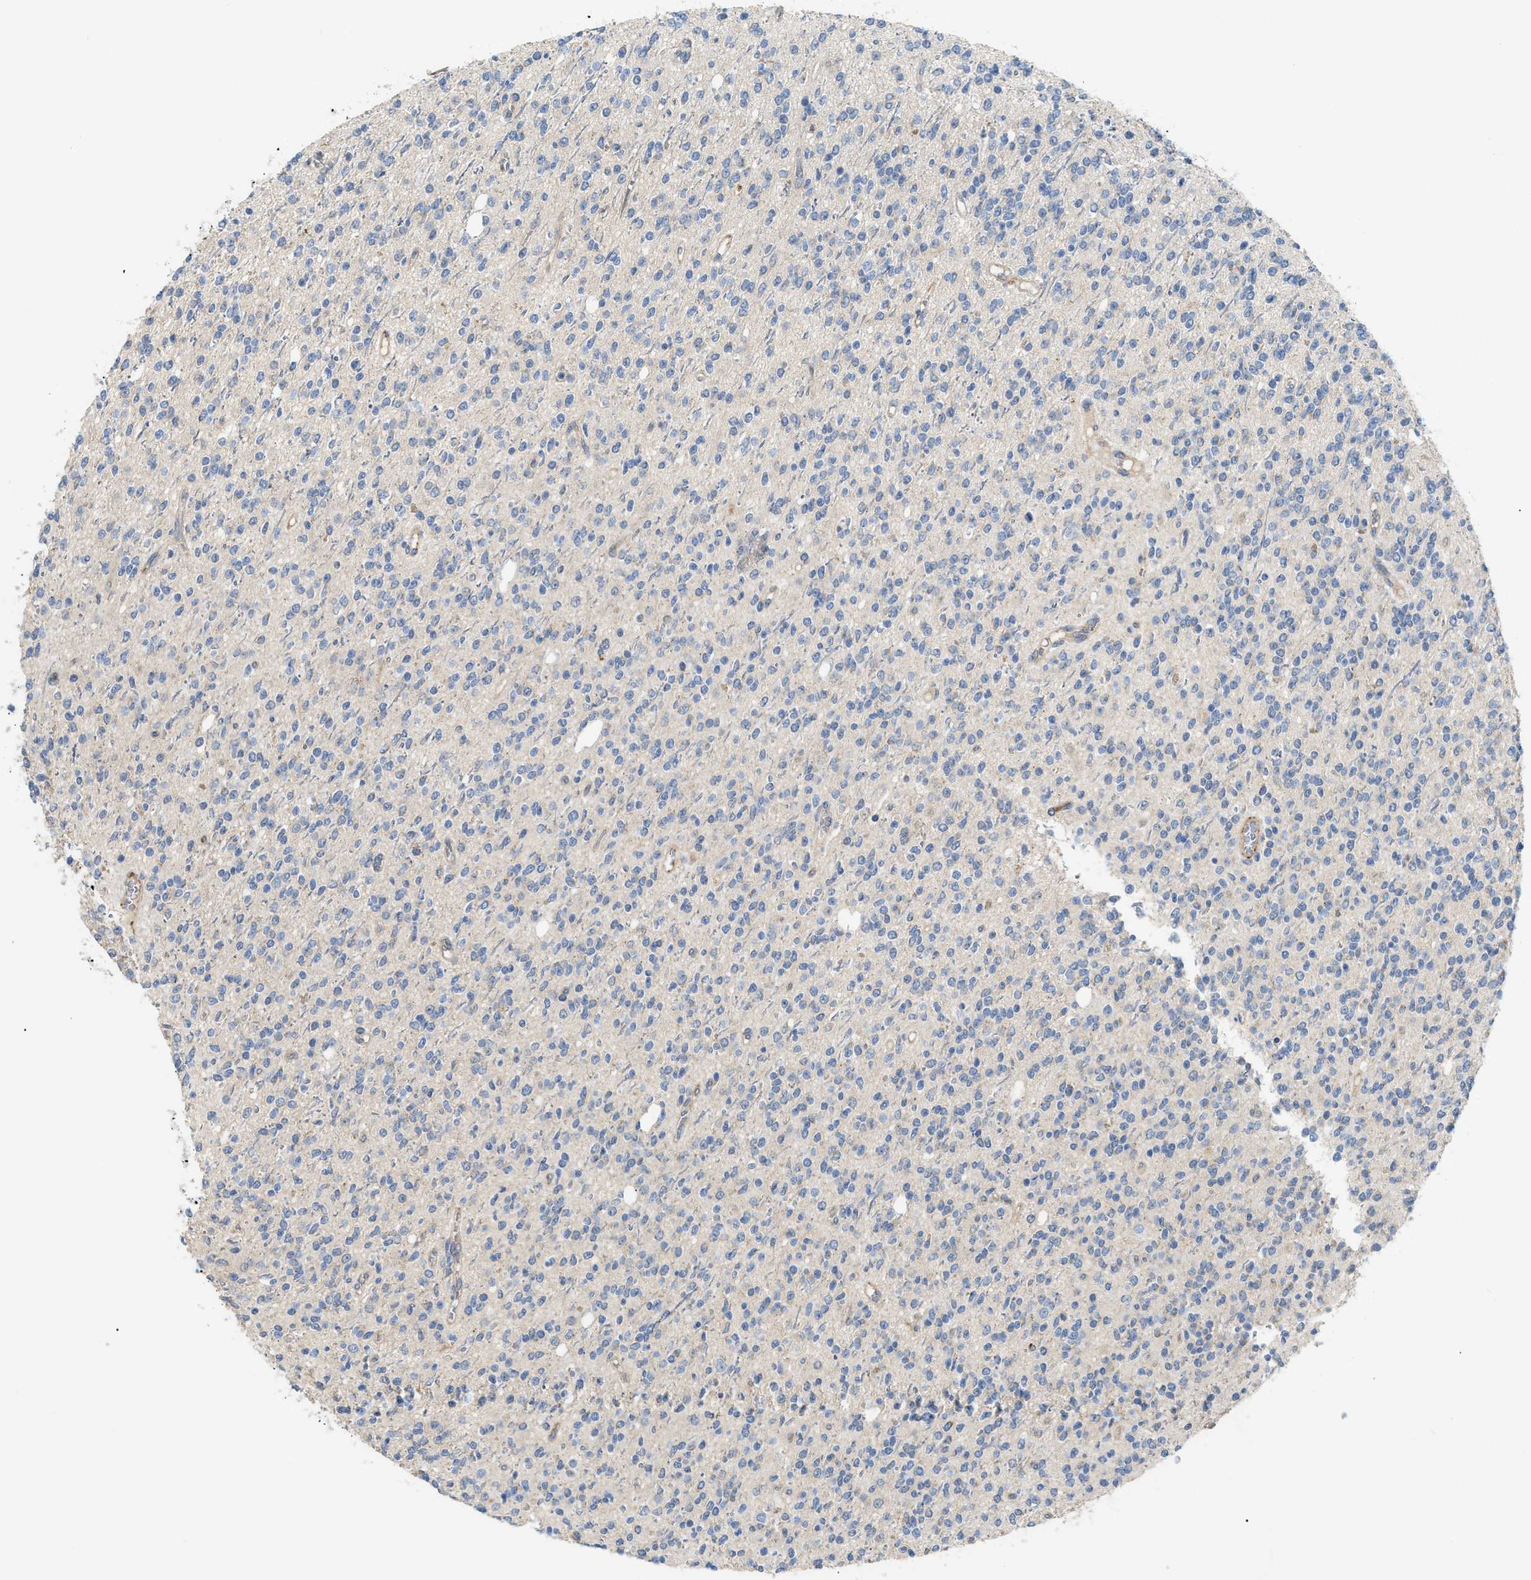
{"staining": {"intensity": "negative", "quantity": "none", "location": "none"}, "tissue": "glioma", "cell_type": "Tumor cells", "image_type": "cancer", "snomed": [{"axis": "morphology", "description": "Glioma, malignant, High grade"}, {"axis": "topography", "description": "Brain"}], "caption": "DAB (3,3'-diaminobenzidine) immunohistochemical staining of glioma shows no significant positivity in tumor cells.", "gene": "DHX58", "patient": {"sex": "male", "age": 34}}